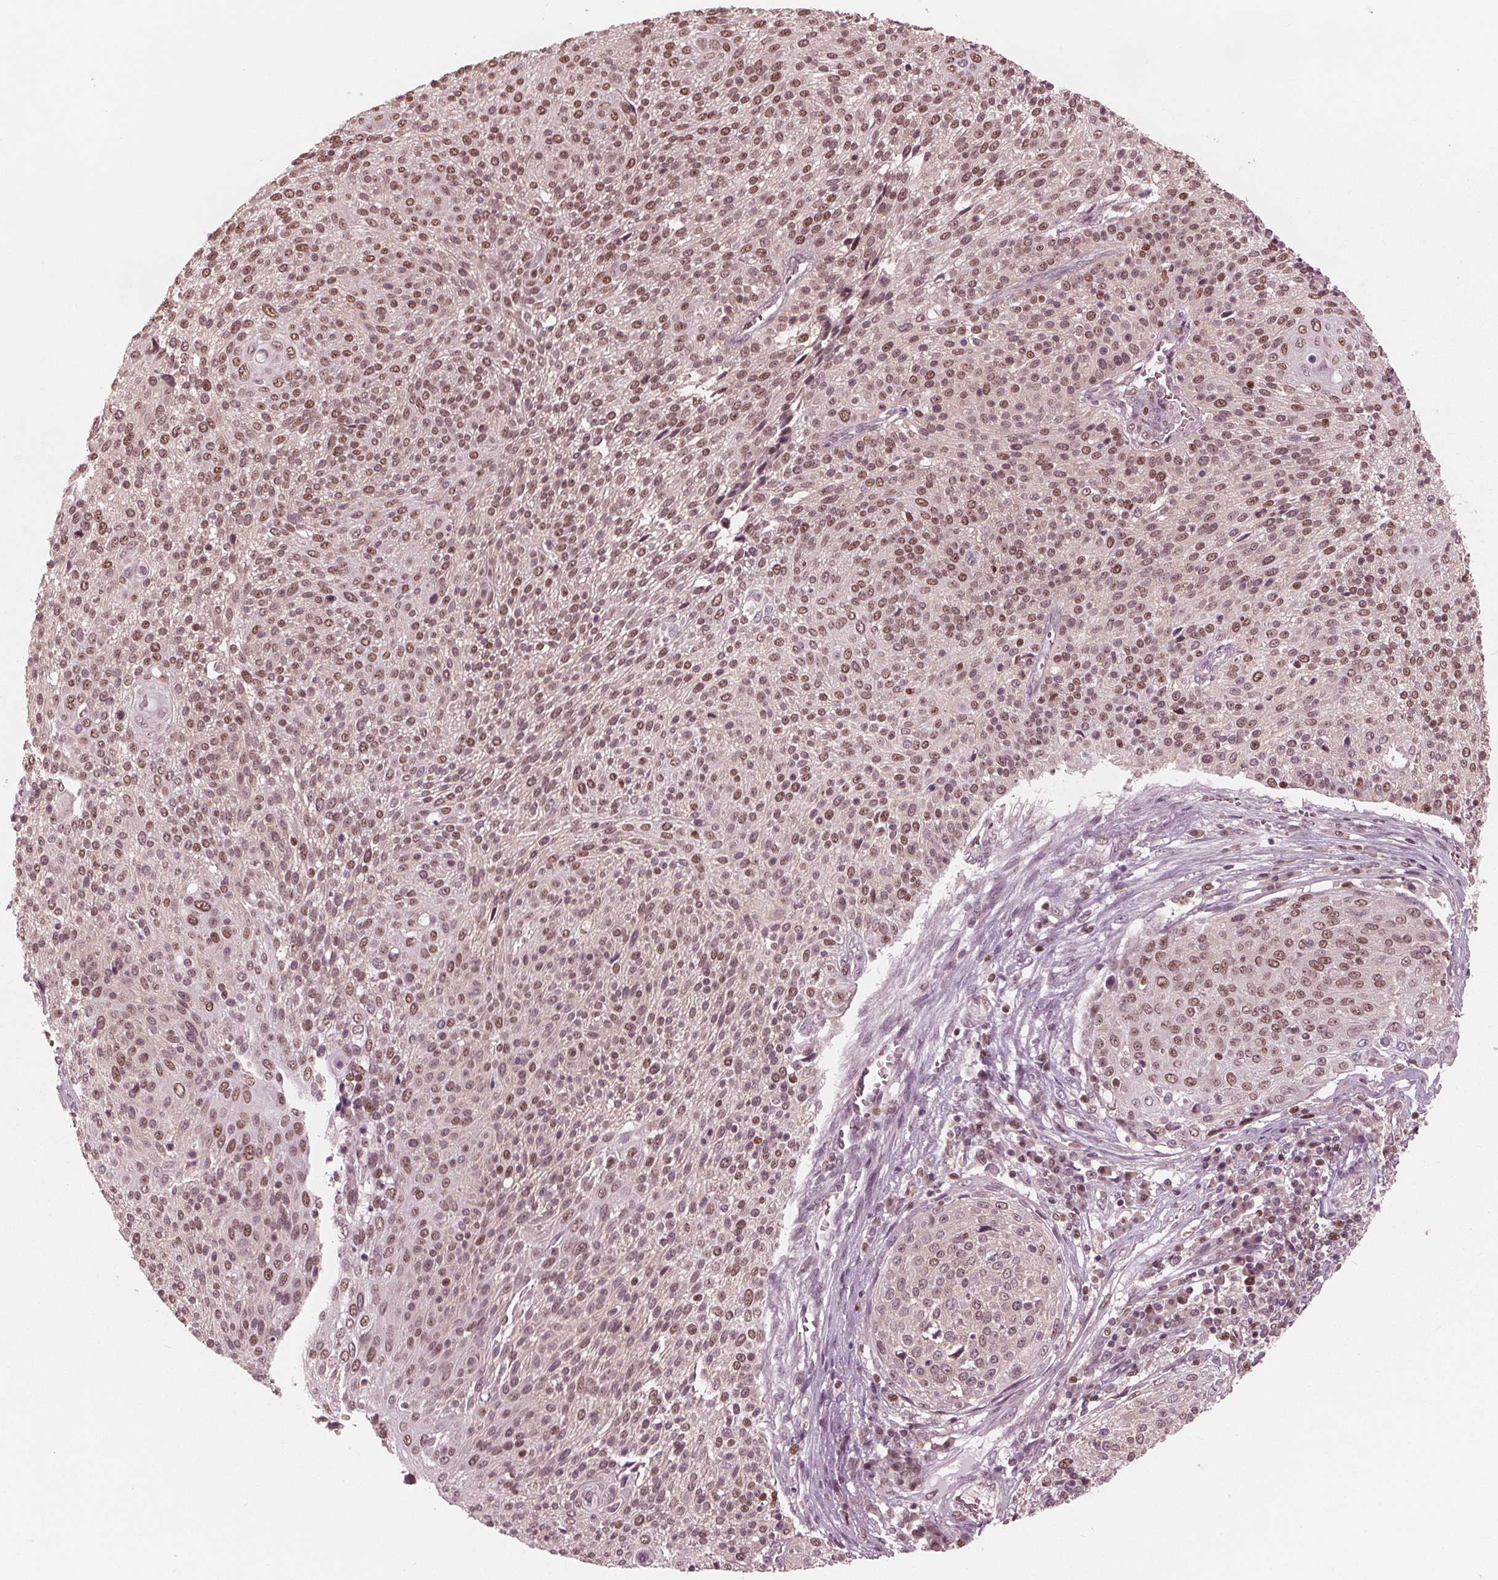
{"staining": {"intensity": "moderate", "quantity": ">75%", "location": "nuclear"}, "tissue": "cervical cancer", "cell_type": "Tumor cells", "image_type": "cancer", "snomed": [{"axis": "morphology", "description": "Squamous cell carcinoma, NOS"}, {"axis": "topography", "description": "Cervix"}], "caption": "Cervical squamous cell carcinoma was stained to show a protein in brown. There is medium levels of moderate nuclear expression in approximately >75% of tumor cells.", "gene": "HIRIP3", "patient": {"sex": "female", "age": 31}}